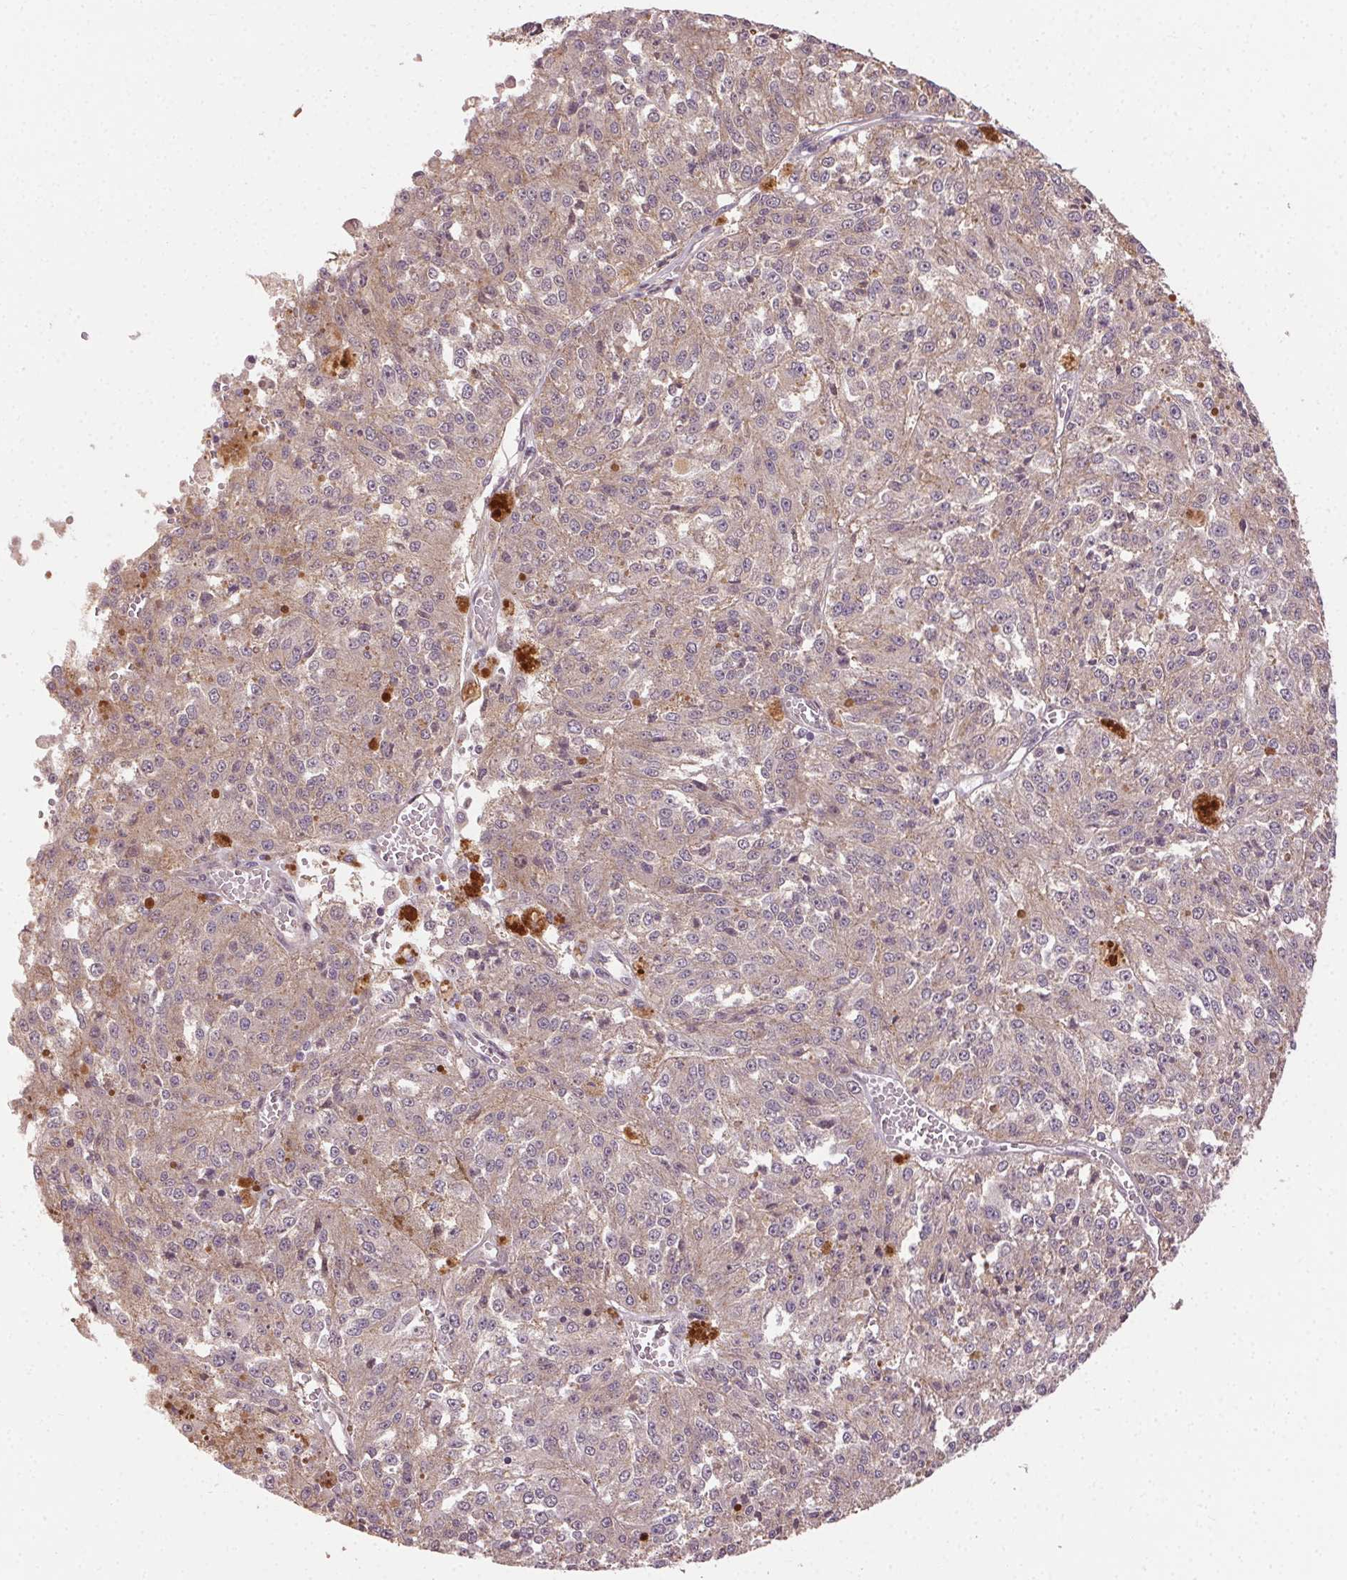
{"staining": {"intensity": "weak", "quantity": ">75%", "location": "cytoplasmic/membranous"}, "tissue": "melanoma", "cell_type": "Tumor cells", "image_type": "cancer", "snomed": [{"axis": "morphology", "description": "Malignant melanoma, Metastatic site"}, {"axis": "topography", "description": "Lymph node"}], "caption": "A high-resolution image shows immunohistochemistry (IHC) staining of melanoma, which displays weak cytoplasmic/membranous staining in approximately >75% of tumor cells. (DAB = brown stain, brightfield microscopy at high magnification).", "gene": "ATP1B3", "patient": {"sex": "female", "age": 64}}